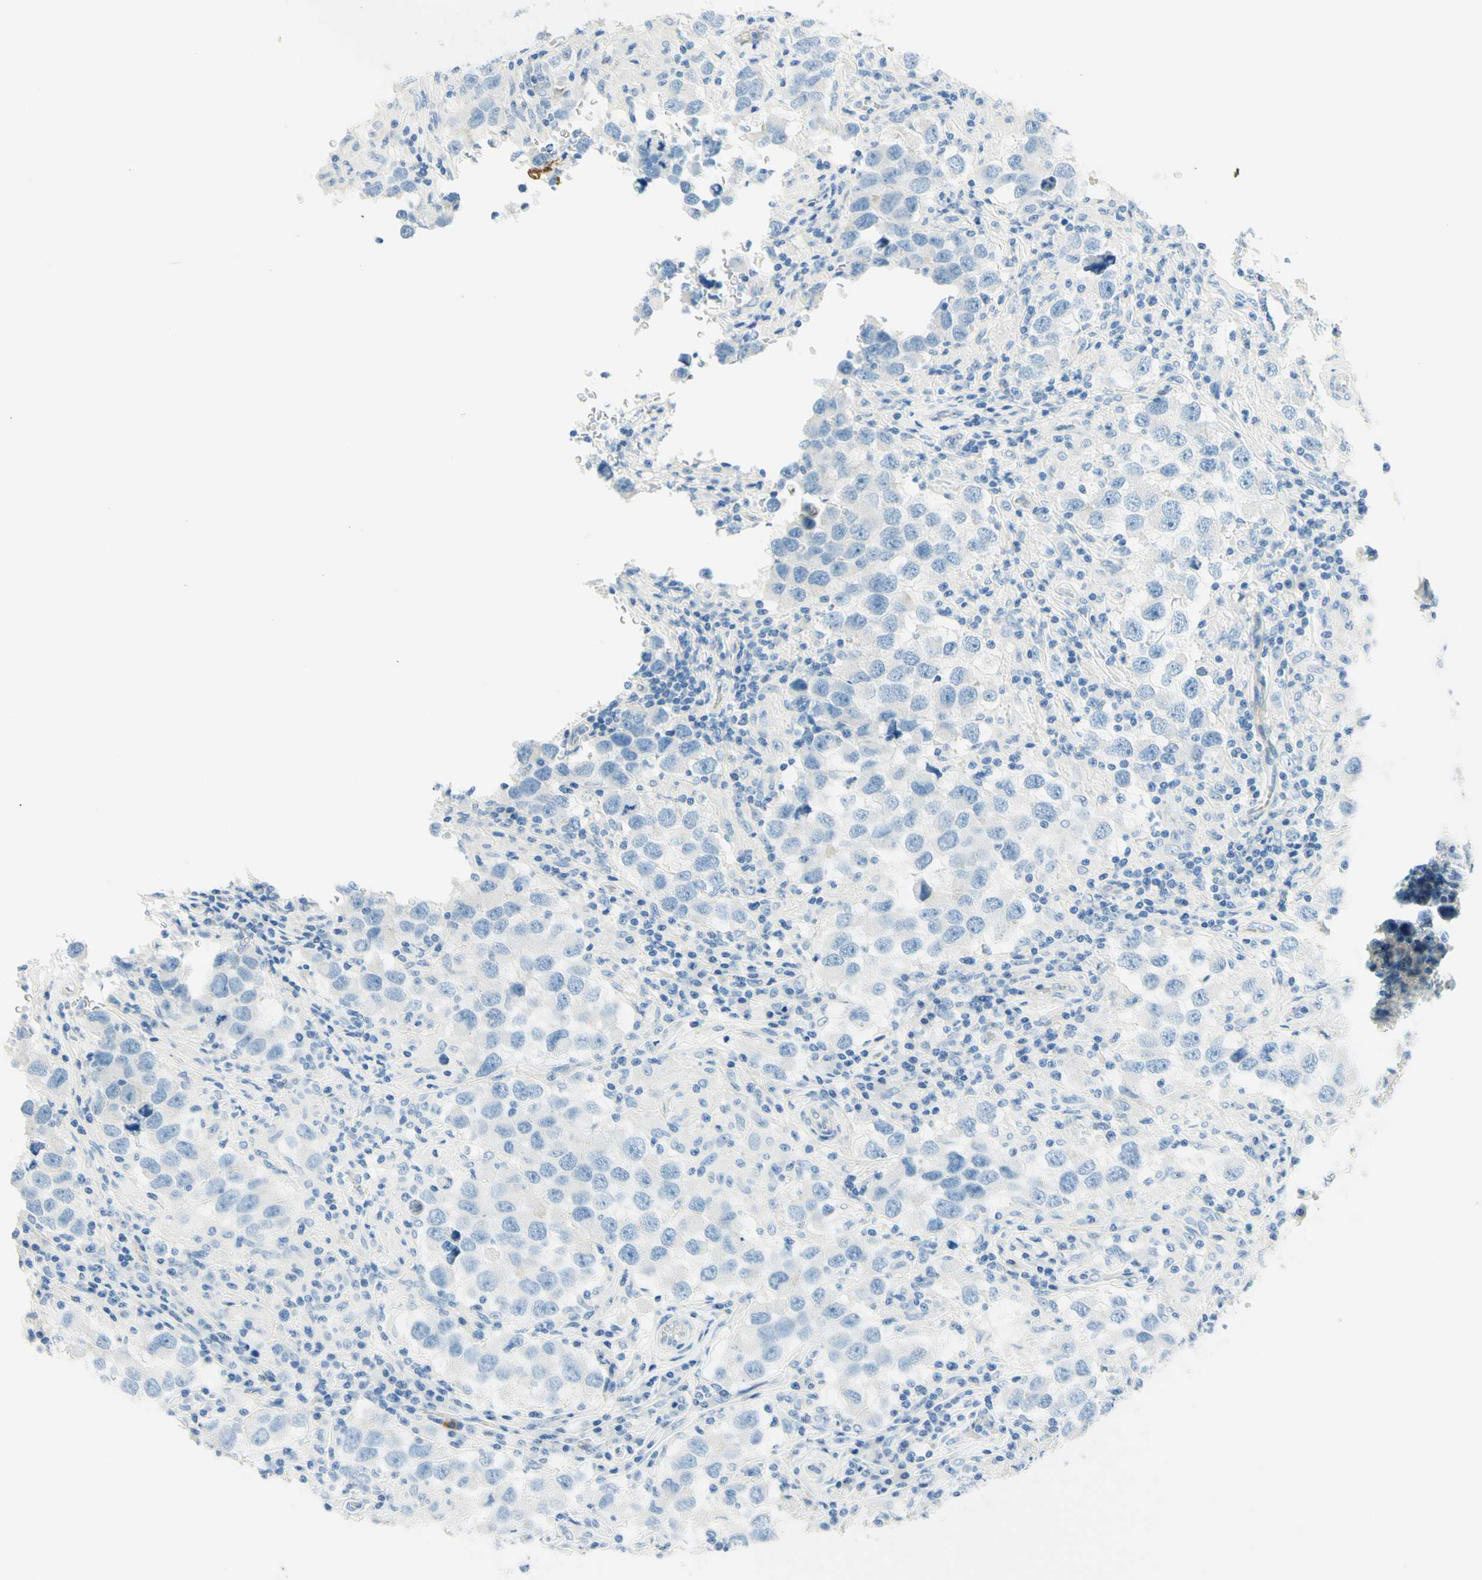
{"staining": {"intensity": "negative", "quantity": "none", "location": "none"}, "tissue": "testis cancer", "cell_type": "Tumor cells", "image_type": "cancer", "snomed": [{"axis": "morphology", "description": "Carcinoma, Embryonal, NOS"}, {"axis": "topography", "description": "Testis"}], "caption": "Tumor cells show no significant expression in testis embryonal carcinoma.", "gene": "TMEM132D", "patient": {"sex": "male", "age": 21}}